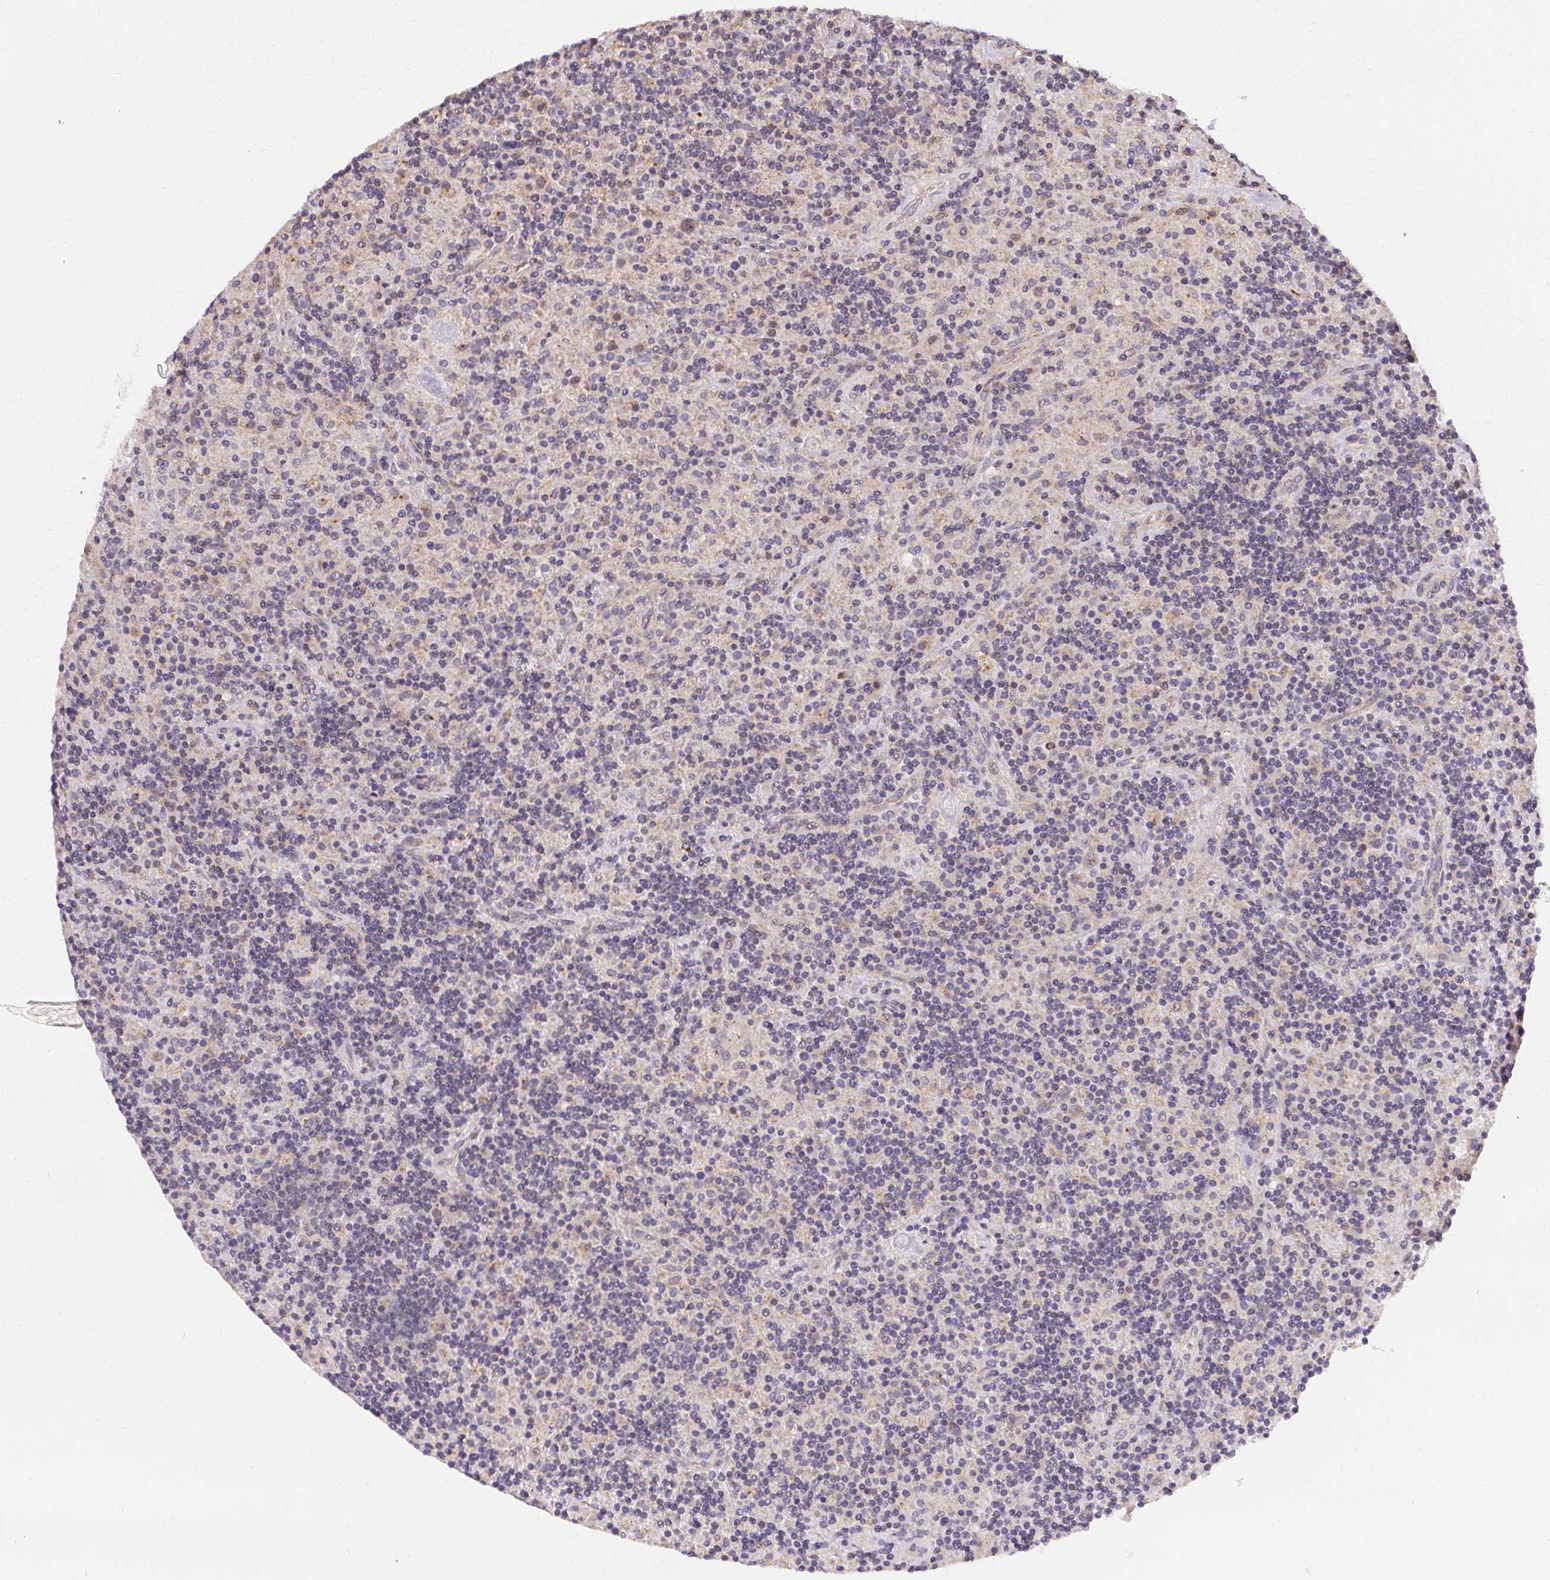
{"staining": {"intensity": "negative", "quantity": "none", "location": "none"}, "tissue": "lymphoma", "cell_type": "Tumor cells", "image_type": "cancer", "snomed": [{"axis": "morphology", "description": "Hodgkin's disease, NOS"}, {"axis": "topography", "description": "Lymph node"}], "caption": "Tumor cells show no significant positivity in Hodgkin's disease.", "gene": "APLP1", "patient": {"sex": "male", "age": 70}}